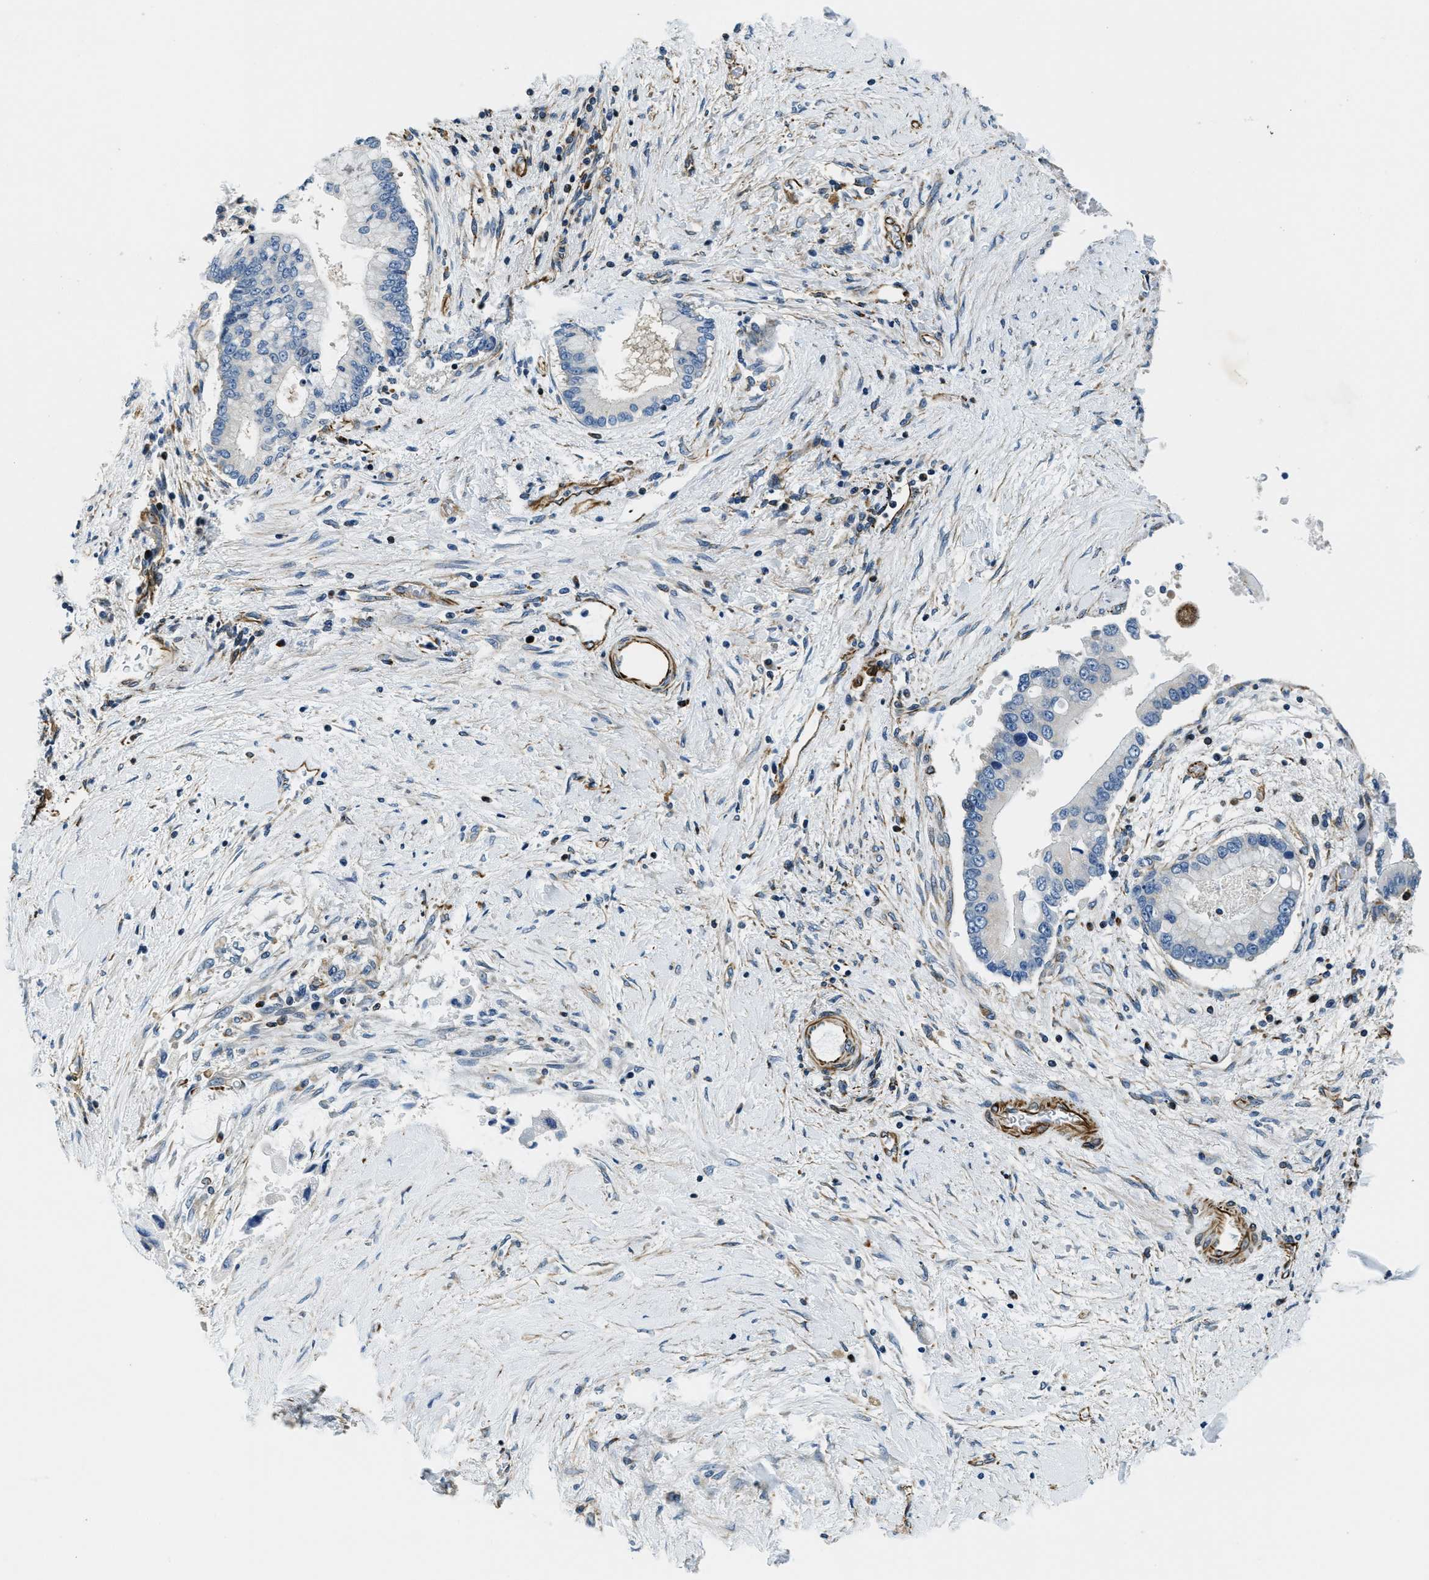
{"staining": {"intensity": "negative", "quantity": "none", "location": "none"}, "tissue": "liver cancer", "cell_type": "Tumor cells", "image_type": "cancer", "snomed": [{"axis": "morphology", "description": "Cholangiocarcinoma"}, {"axis": "topography", "description": "Liver"}], "caption": "Tumor cells show no significant protein positivity in liver cancer (cholangiocarcinoma).", "gene": "GNS", "patient": {"sex": "male", "age": 50}}